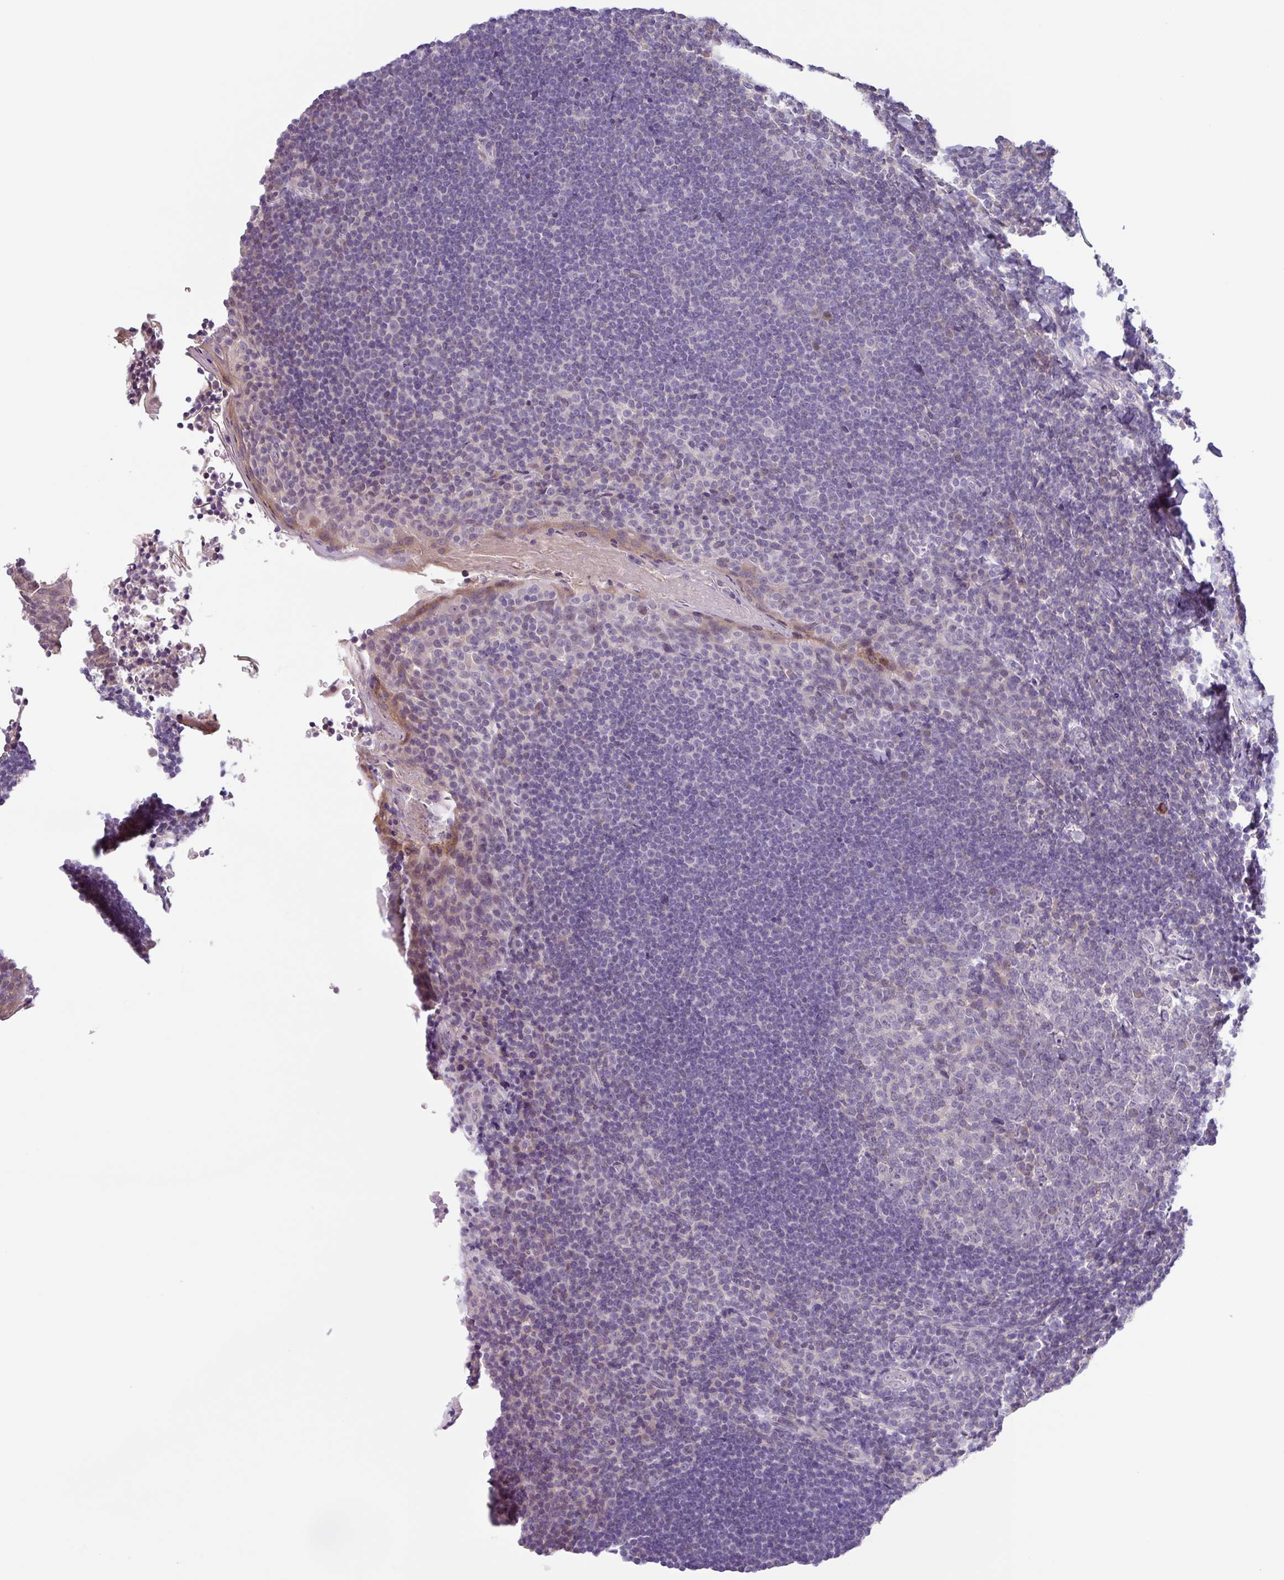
{"staining": {"intensity": "negative", "quantity": "none", "location": "none"}, "tissue": "tonsil", "cell_type": "Germinal center cells", "image_type": "normal", "snomed": [{"axis": "morphology", "description": "Normal tissue, NOS"}, {"axis": "topography", "description": "Tonsil"}], "caption": "IHC image of benign human tonsil stained for a protein (brown), which reveals no staining in germinal center cells. (DAB (3,3'-diaminobenzidine) immunohistochemistry visualized using brightfield microscopy, high magnification).", "gene": "SFTPB", "patient": {"sex": "male", "age": 27}}